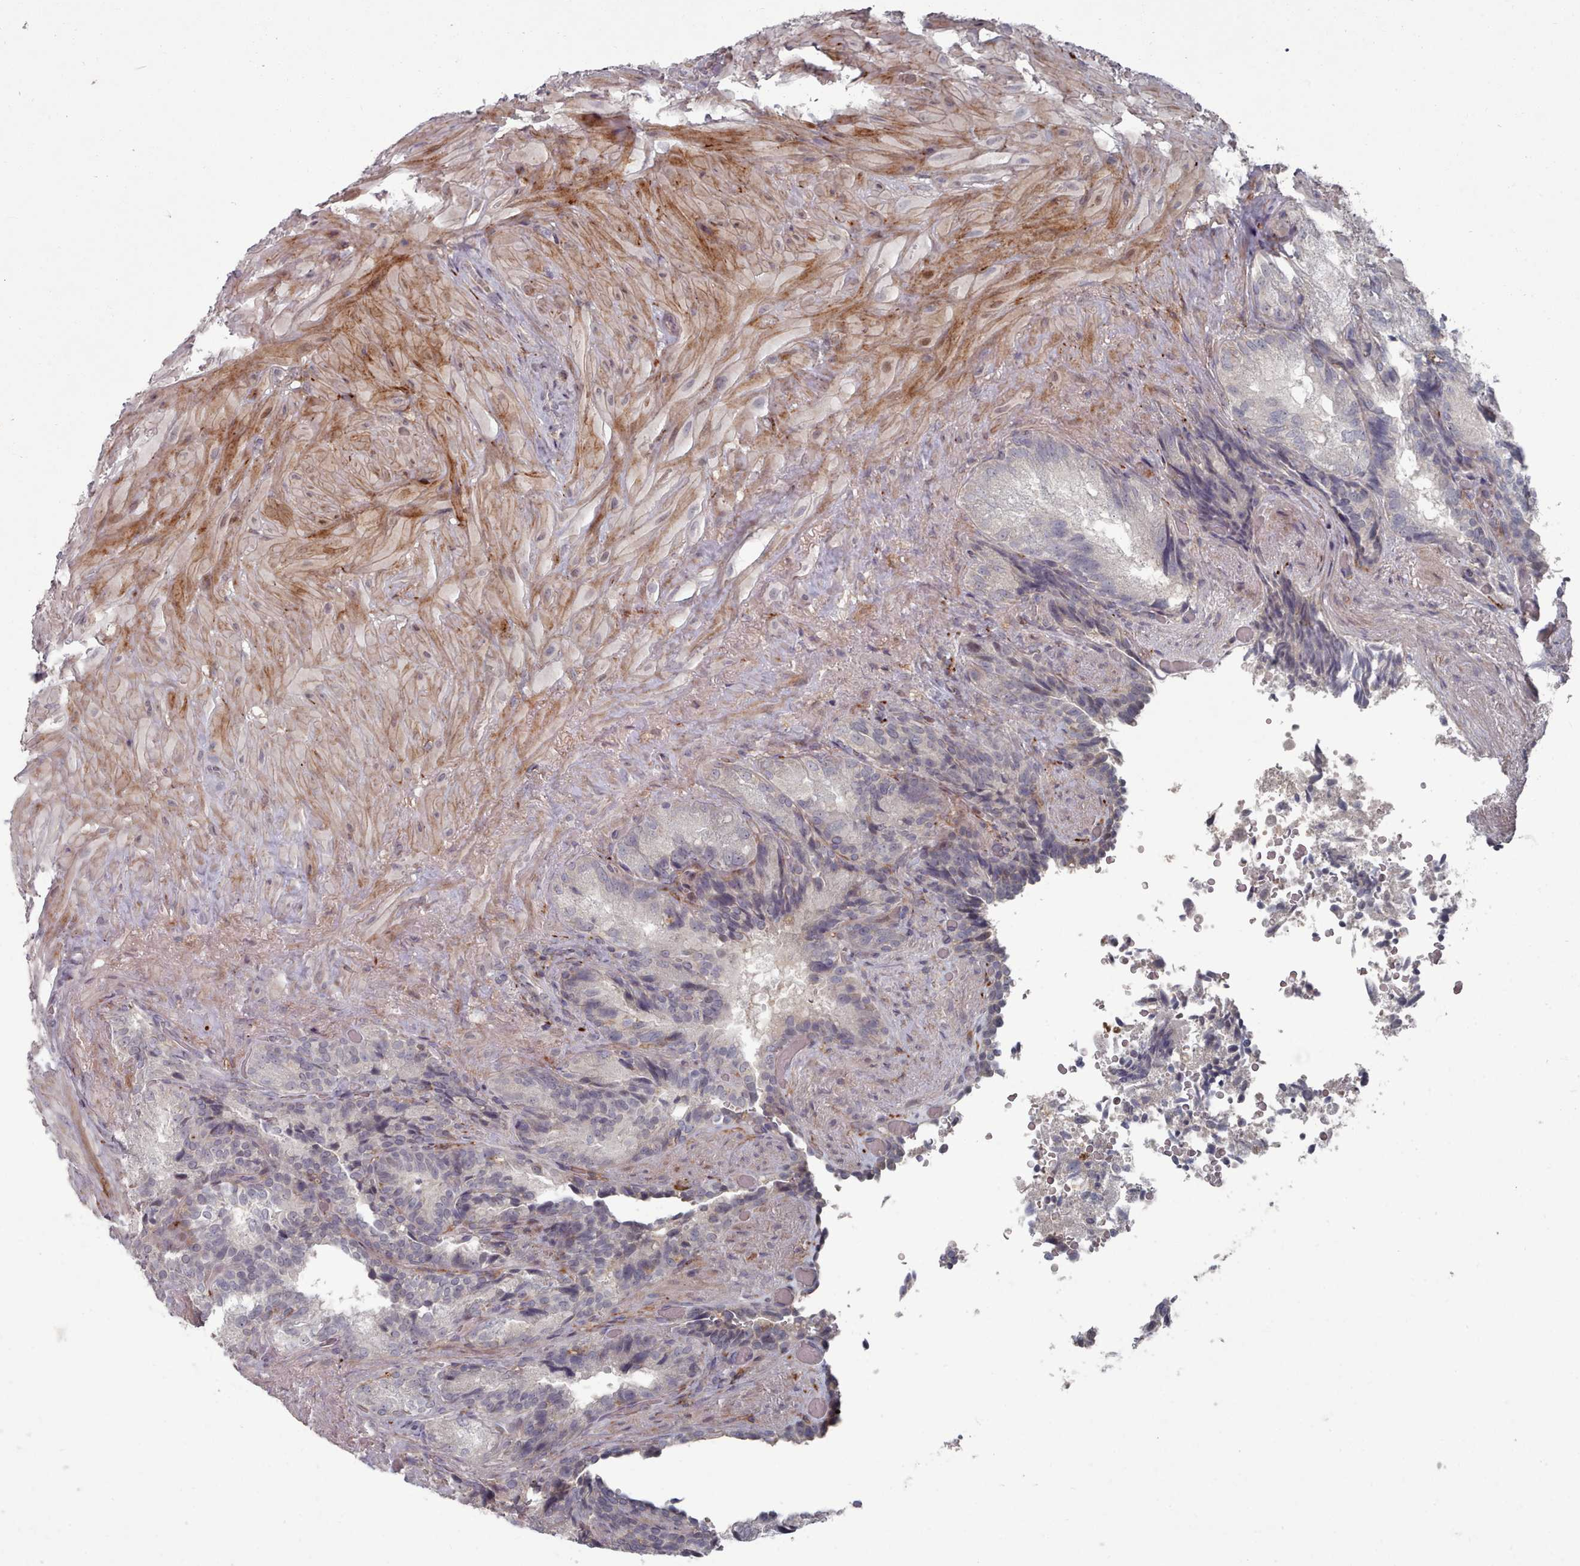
{"staining": {"intensity": "negative", "quantity": "none", "location": "none"}, "tissue": "seminal vesicle", "cell_type": "Glandular cells", "image_type": "normal", "snomed": [{"axis": "morphology", "description": "Normal tissue, NOS"}, {"axis": "topography", "description": "Seminal veicle"}], "caption": "This is a image of IHC staining of benign seminal vesicle, which shows no staining in glandular cells. (Brightfield microscopy of DAB (3,3'-diaminobenzidine) immunohistochemistry (IHC) at high magnification).", "gene": "COL8A2", "patient": {"sex": "male", "age": 63}}